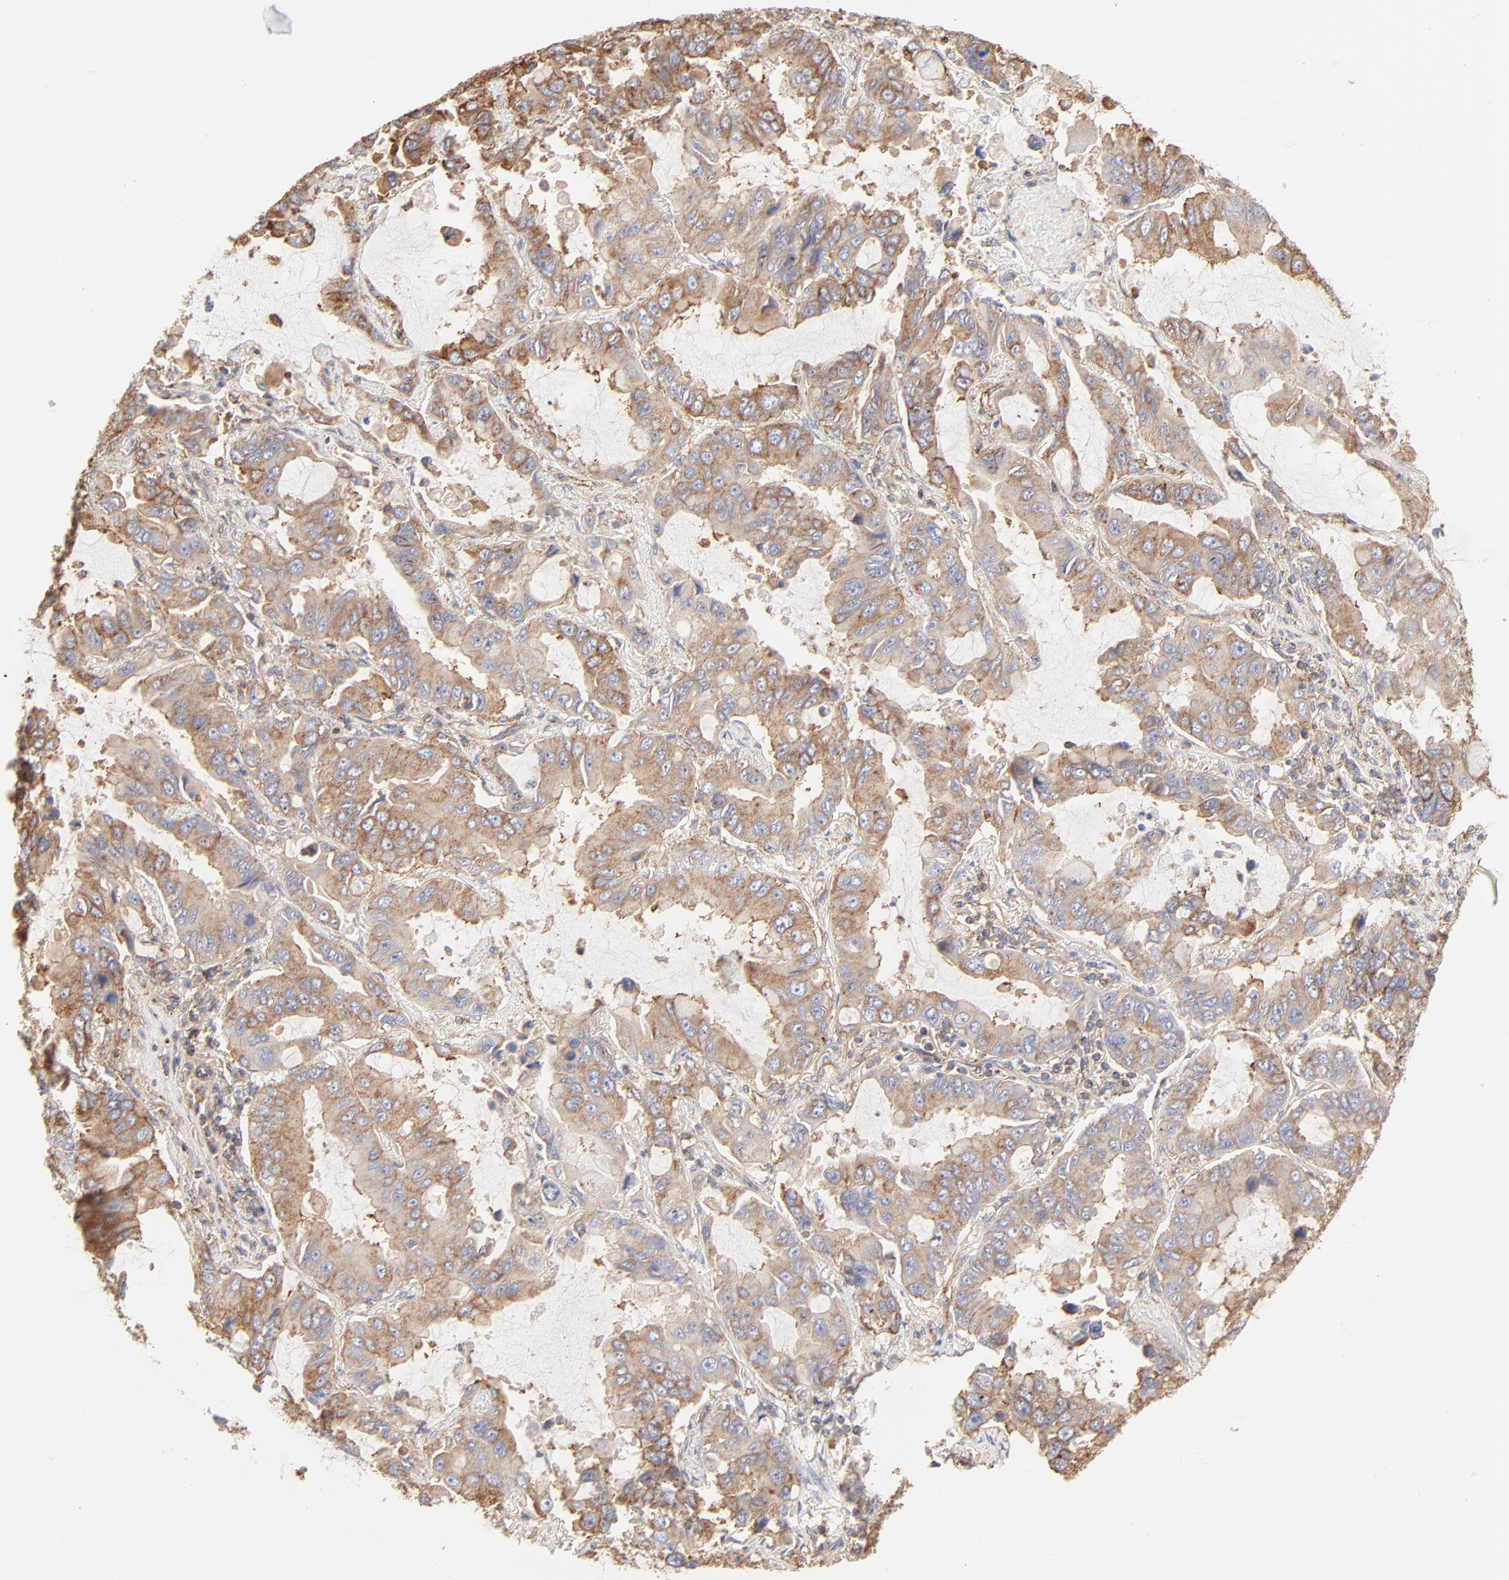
{"staining": {"intensity": "moderate", "quantity": ">75%", "location": "cytoplasmic/membranous"}, "tissue": "lung cancer", "cell_type": "Tumor cells", "image_type": "cancer", "snomed": [{"axis": "morphology", "description": "Adenocarcinoma, NOS"}, {"axis": "topography", "description": "Lung"}], "caption": "Immunohistochemical staining of lung cancer (adenocarcinoma) reveals medium levels of moderate cytoplasmic/membranous positivity in about >75% of tumor cells.", "gene": "CLTB", "patient": {"sex": "male", "age": 64}}